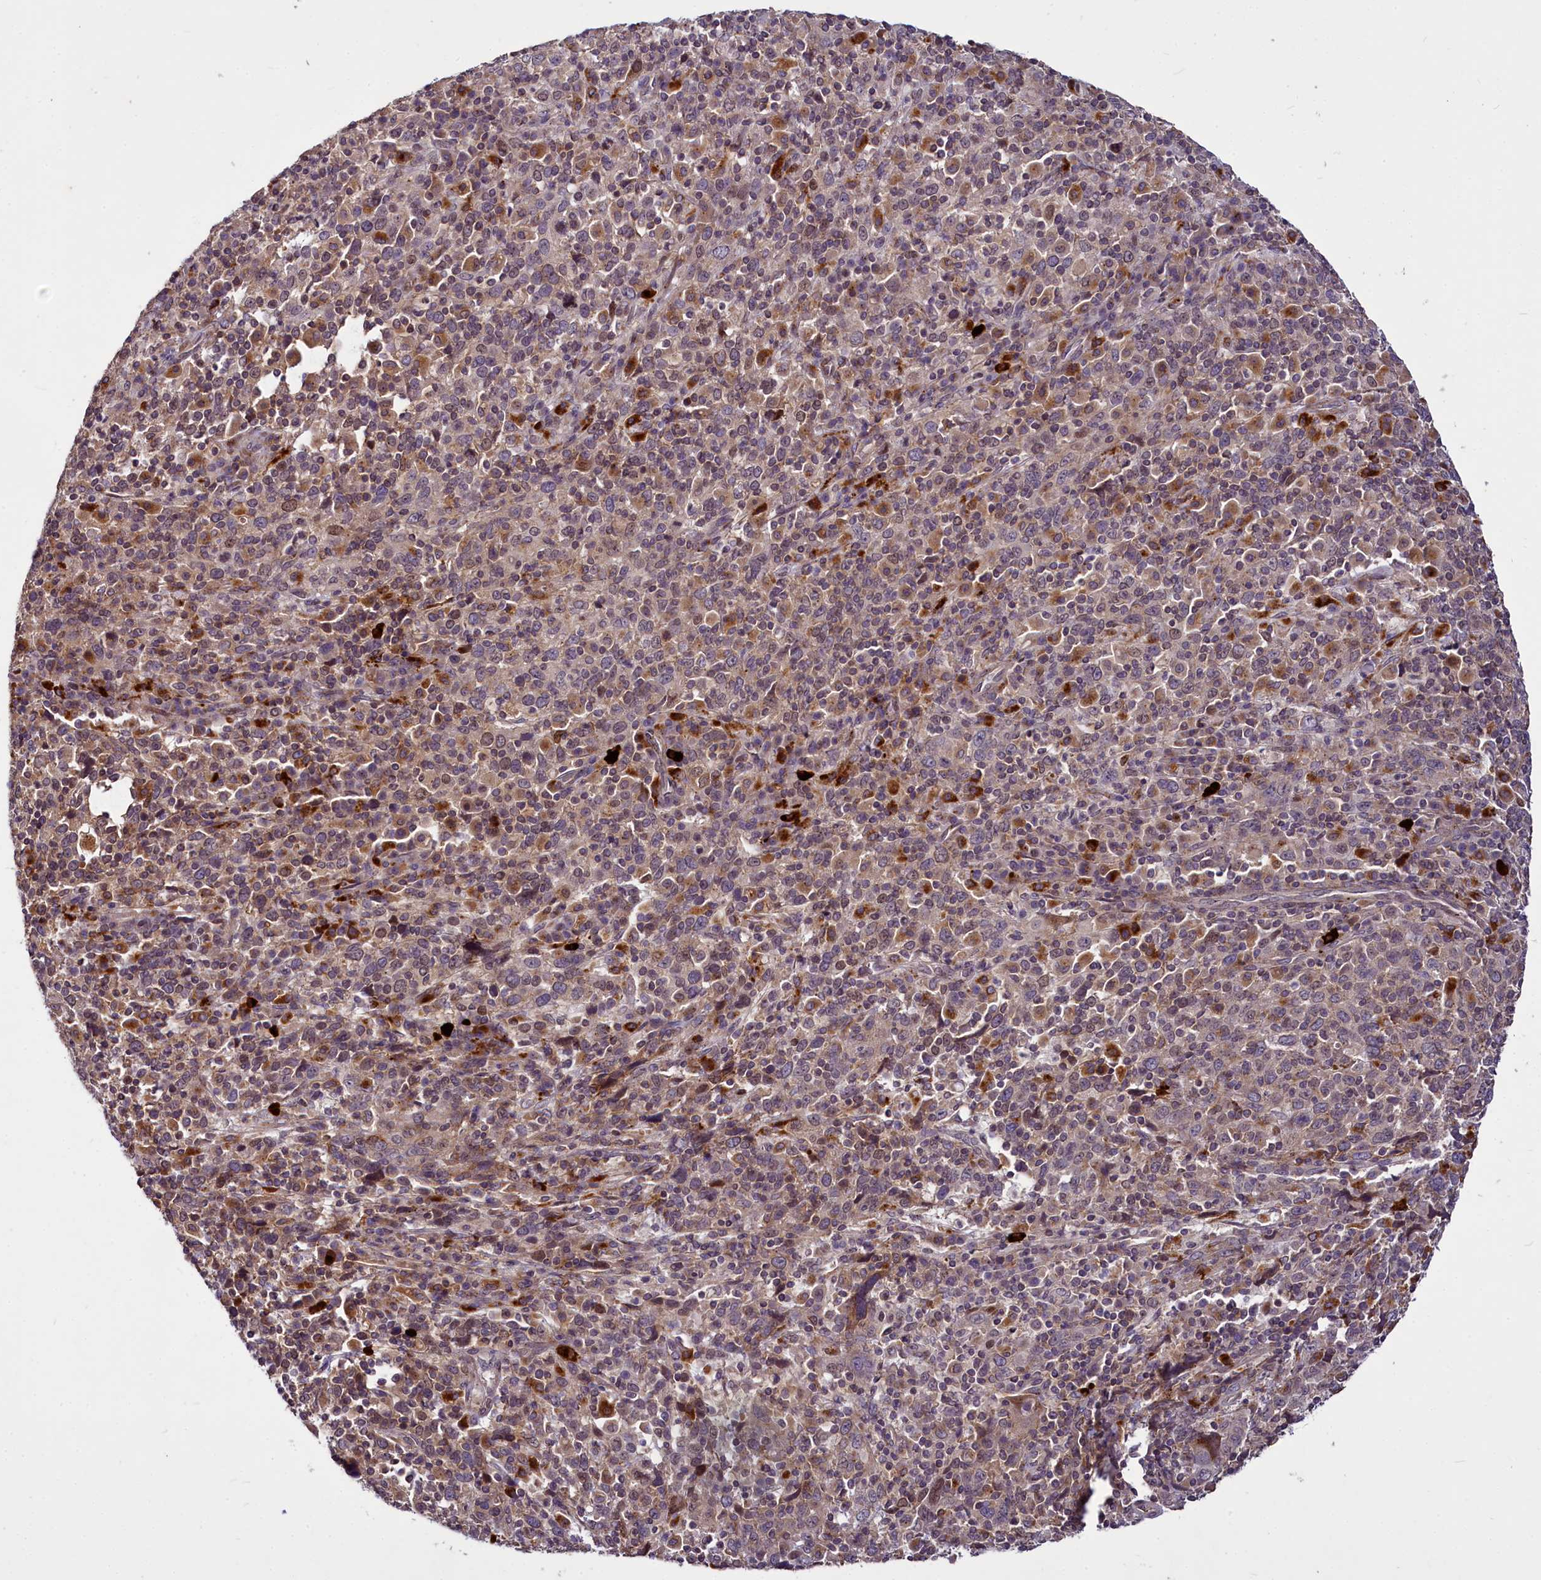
{"staining": {"intensity": "weak", "quantity": ">75%", "location": "cytoplasmic/membranous"}, "tissue": "cervical cancer", "cell_type": "Tumor cells", "image_type": "cancer", "snomed": [{"axis": "morphology", "description": "Squamous cell carcinoma, NOS"}, {"axis": "topography", "description": "Cervix"}], "caption": "A brown stain shows weak cytoplasmic/membranous expression of a protein in human cervical squamous cell carcinoma tumor cells. Nuclei are stained in blue.", "gene": "C11orf86", "patient": {"sex": "female", "age": 46}}